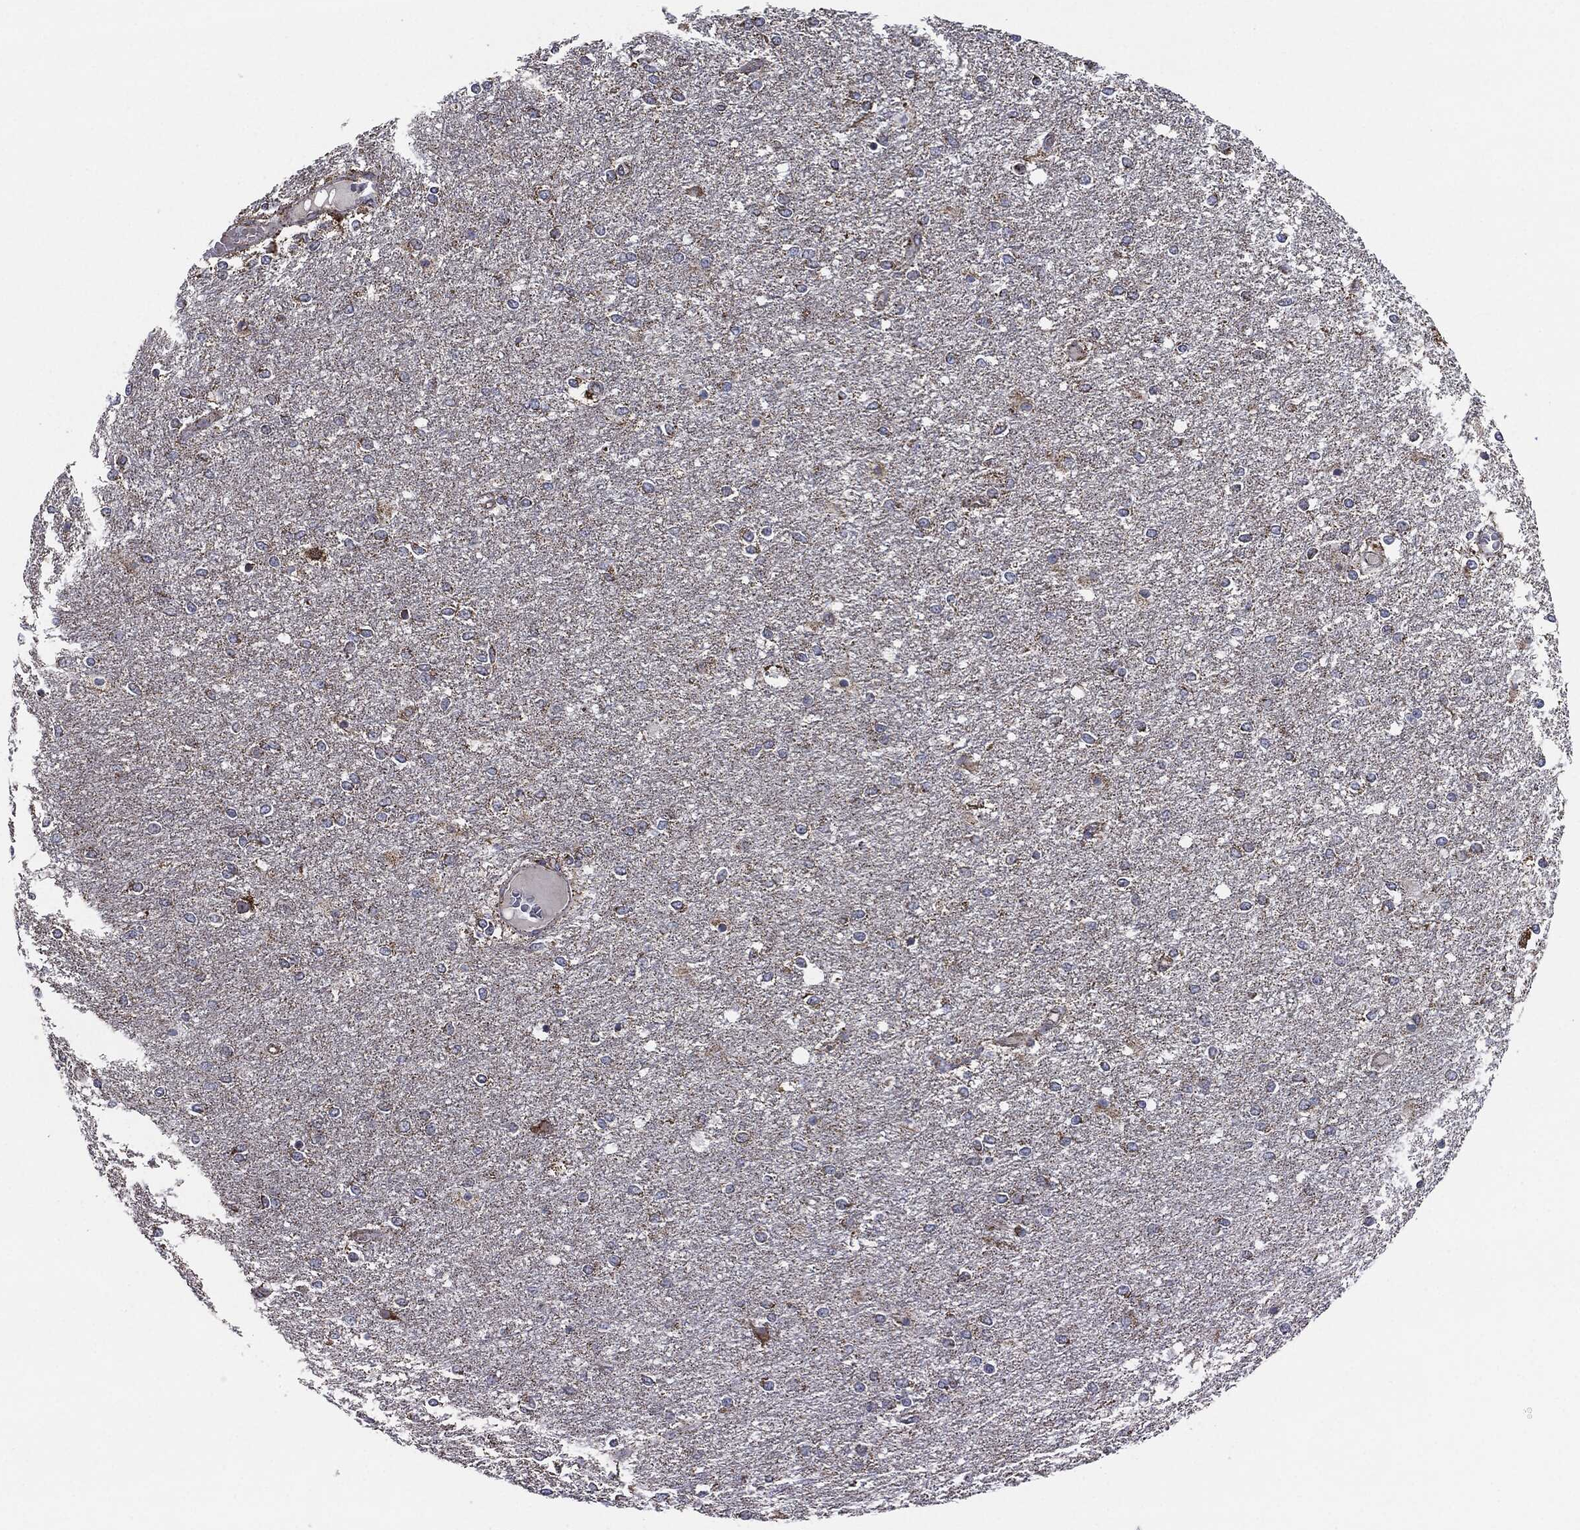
{"staining": {"intensity": "negative", "quantity": "none", "location": "none"}, "tissue": "glioma", "cell_type": "Tumor cells", "image_type": "cancer", "snomed": [{"axis": "morphology", "description": "Glioma, malignant, High grade"}, {"axis": "topography", "description": "Brain"}], "caption": "An IHC micrograph of glioma is shown. There is no staining in tumor cells of glioma. (Stains: DAB (3,3'-diaminobenzidine) immunohistochemistry with hematoxylin counter stain, Microscopy: brightfield microscopy at high magnification).", "gene": "NDUFV2", "patient": {"sex": "female", "age": 61}}